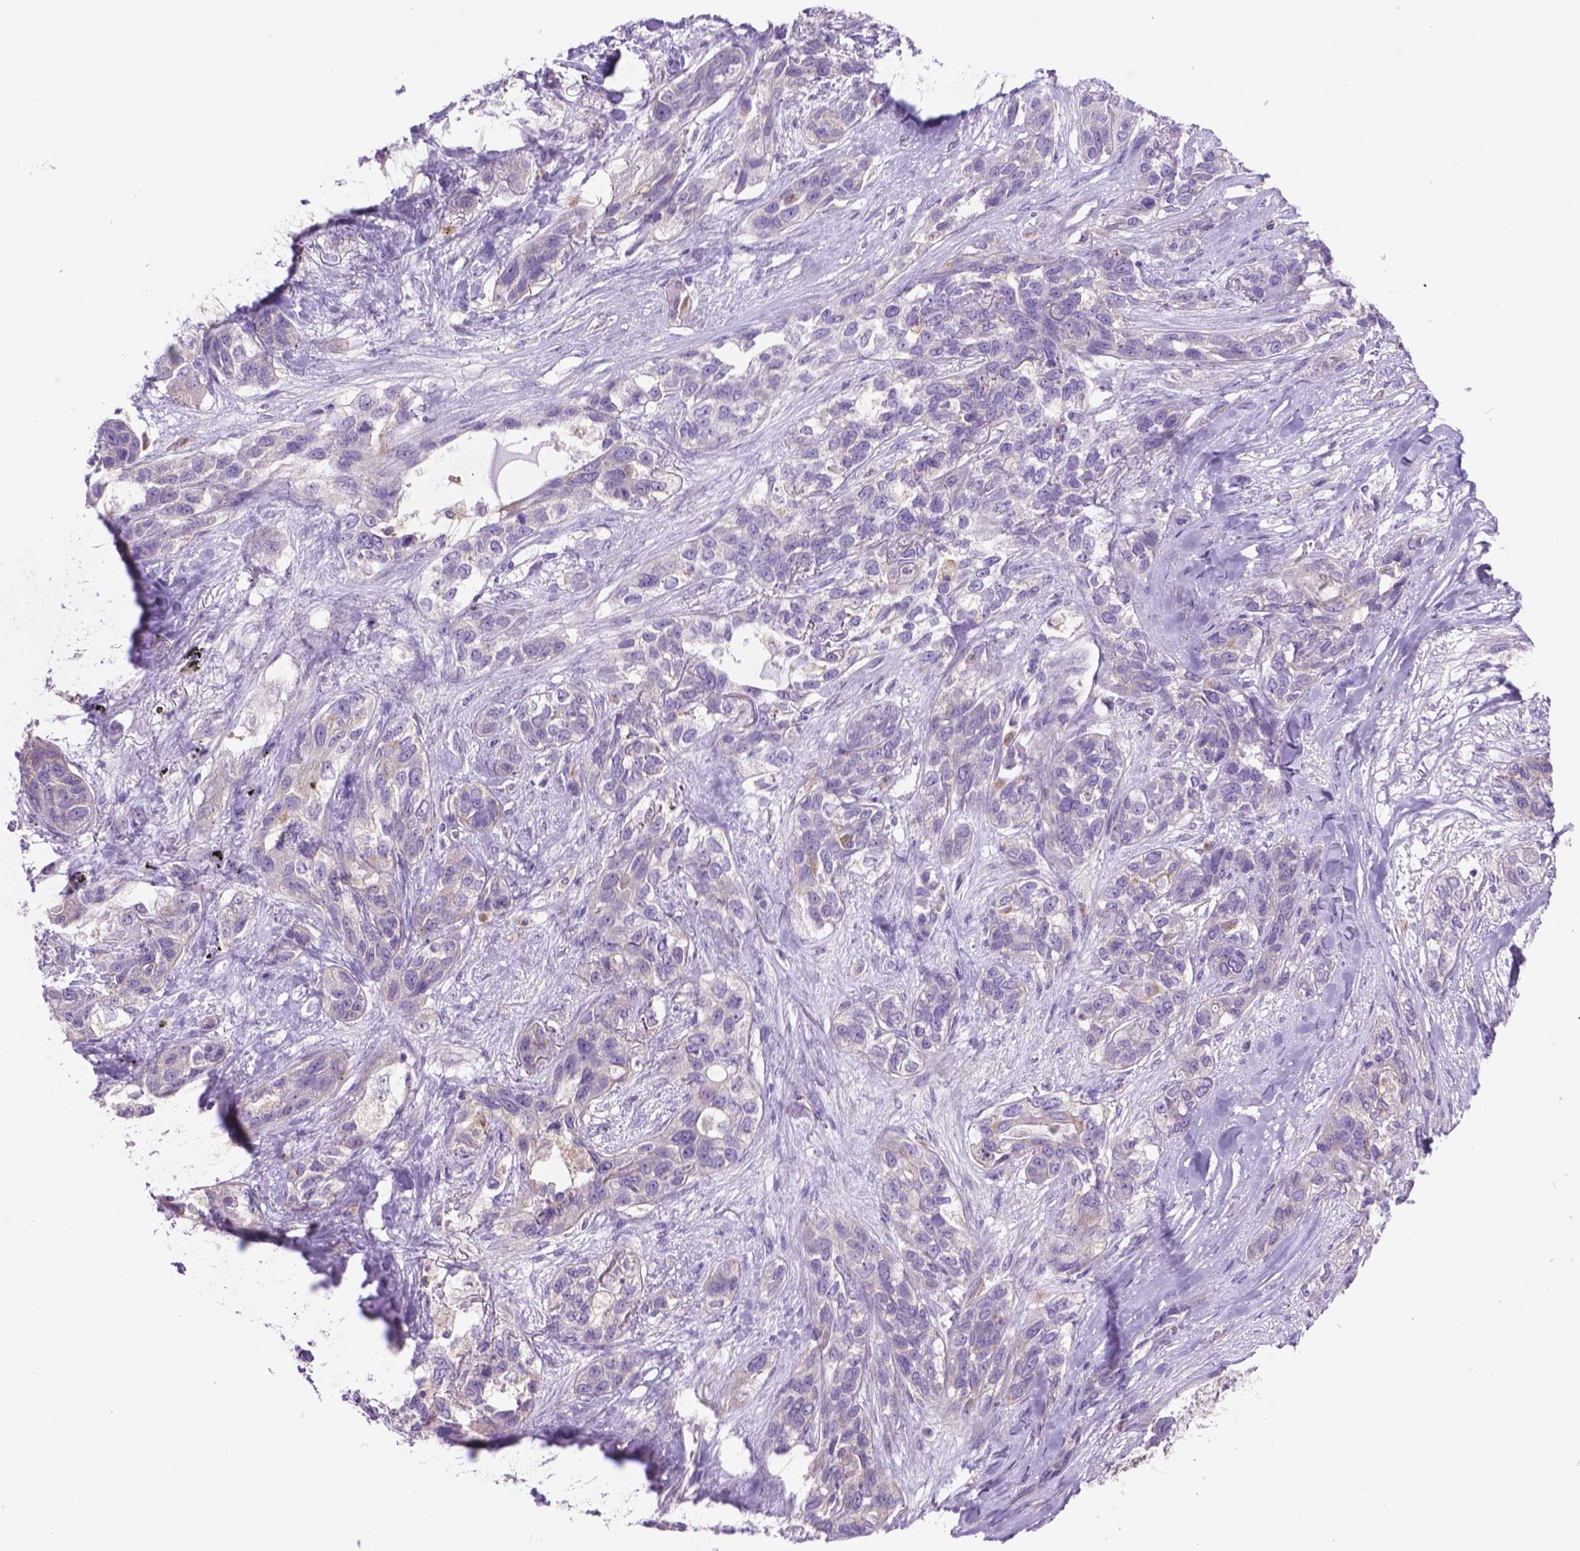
{"staining": {"intensity": "negative", "quantity": "none", "location": "none"}, "tissue": "lung cancer", "cell_type": "Tumor cells", "image_type": "cancer", "snomed": [{"axis": "morphology", "description": "Squamous cell carcinoma, NOS"}, {"axis": "topography", "description": "Lung"}], "caption": "Immunohistochemical staining of human lung cancer (squamous cell carcinoma) exhibits no significant positivity in tumor cells. (DAB (3,3'-diaminobenzidine) IHC, high magnification).", "gene": "CDH7", "patient": {"sex": "female", "age": 70}}